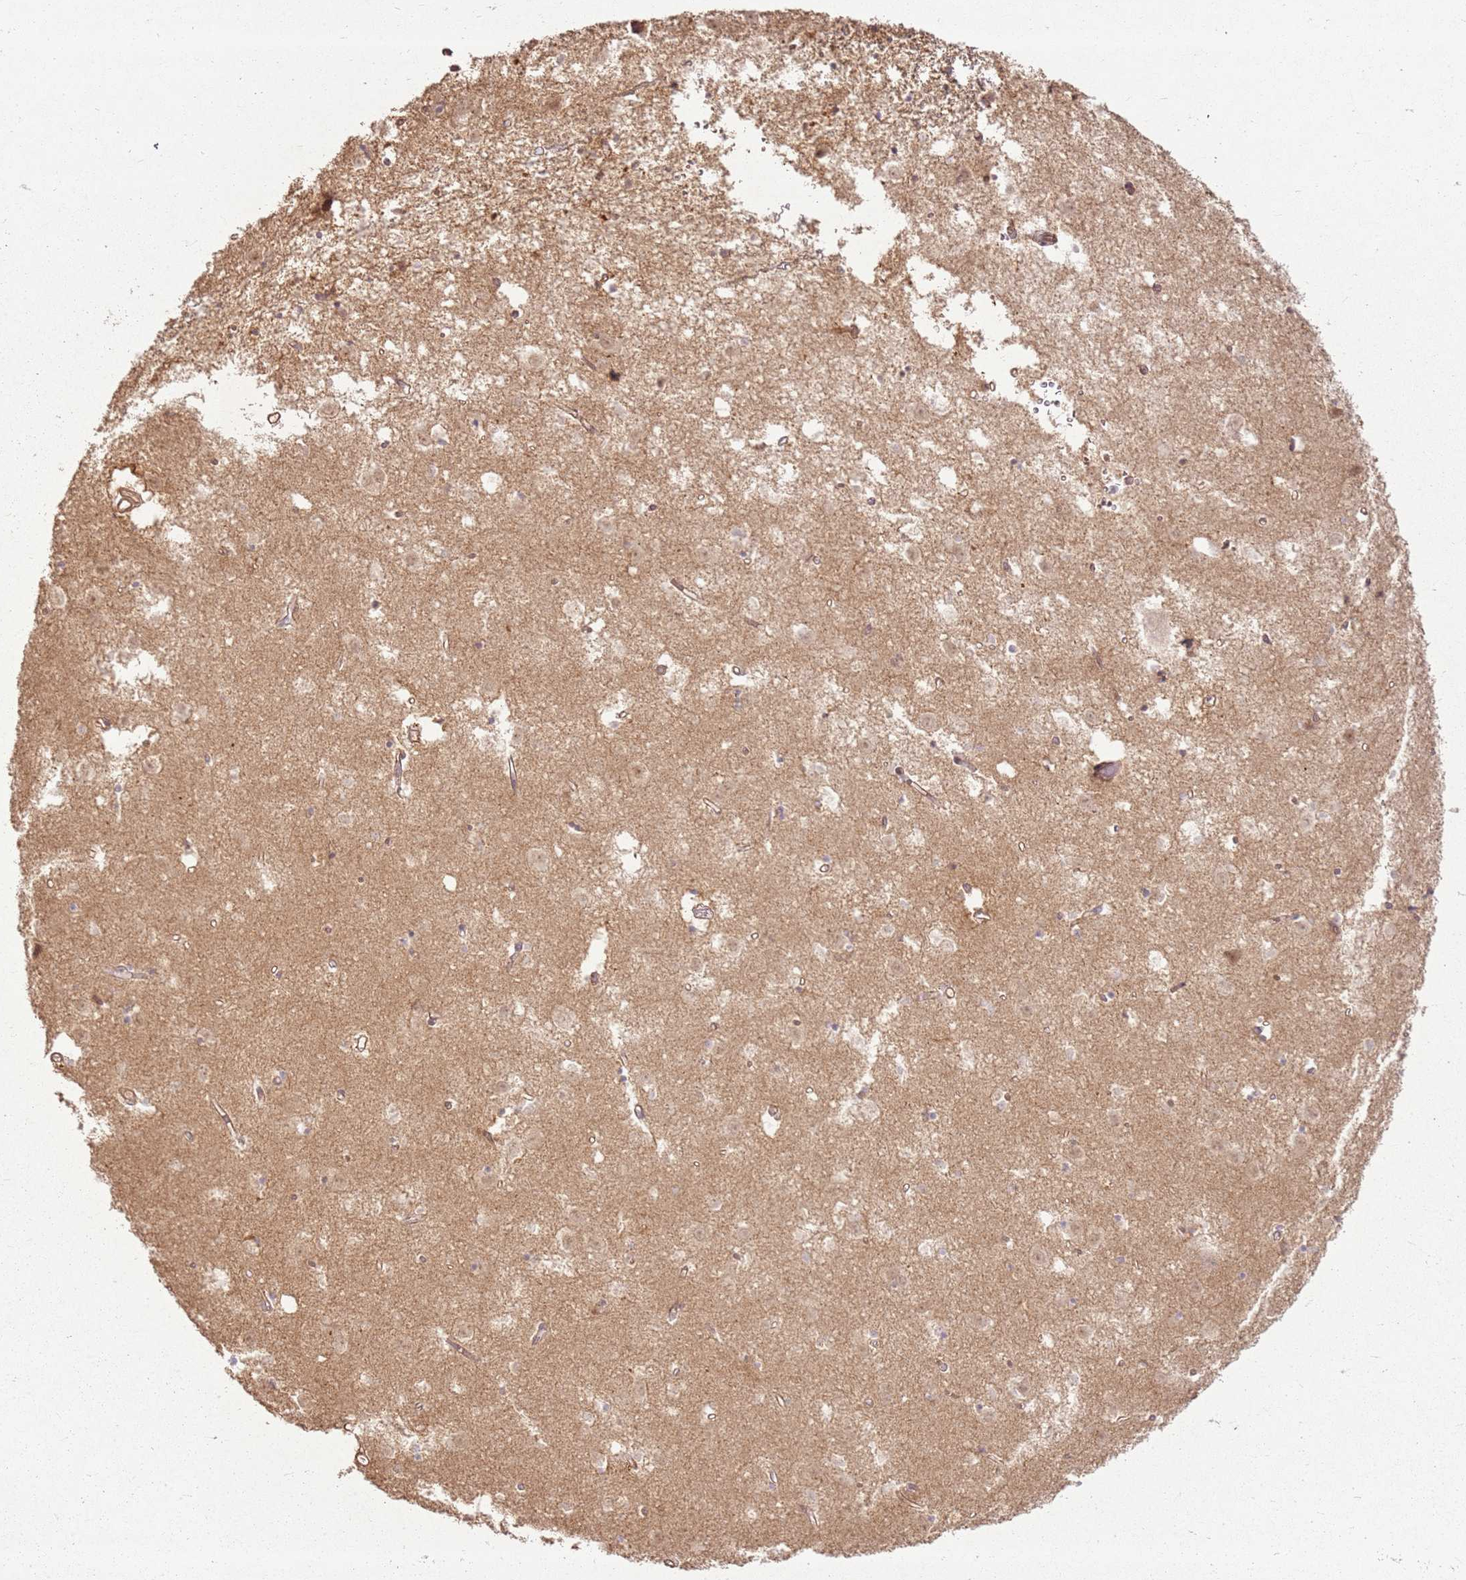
{"staining": {"intensity": "weak", "quantity": "25%-75%", "location": "cytoplasmic/membranous"}, "tissue": "caudate", "cell_type": "Glial cells", "image_type": "normal", "snomed": [{"axis": "morphology", "description": "Normal tissue, NOS"}, {"axis": "topography", "description": "Lateral ventricle wall"}], "caption": "Immunohistochemical staining of normal human caudate reveals low levels of weak cytoplasmic/membranous positivity in about 25%-75% of glial cells.", "gene": "ZNF776", "patient": {"sex": "male", "age": 70}}